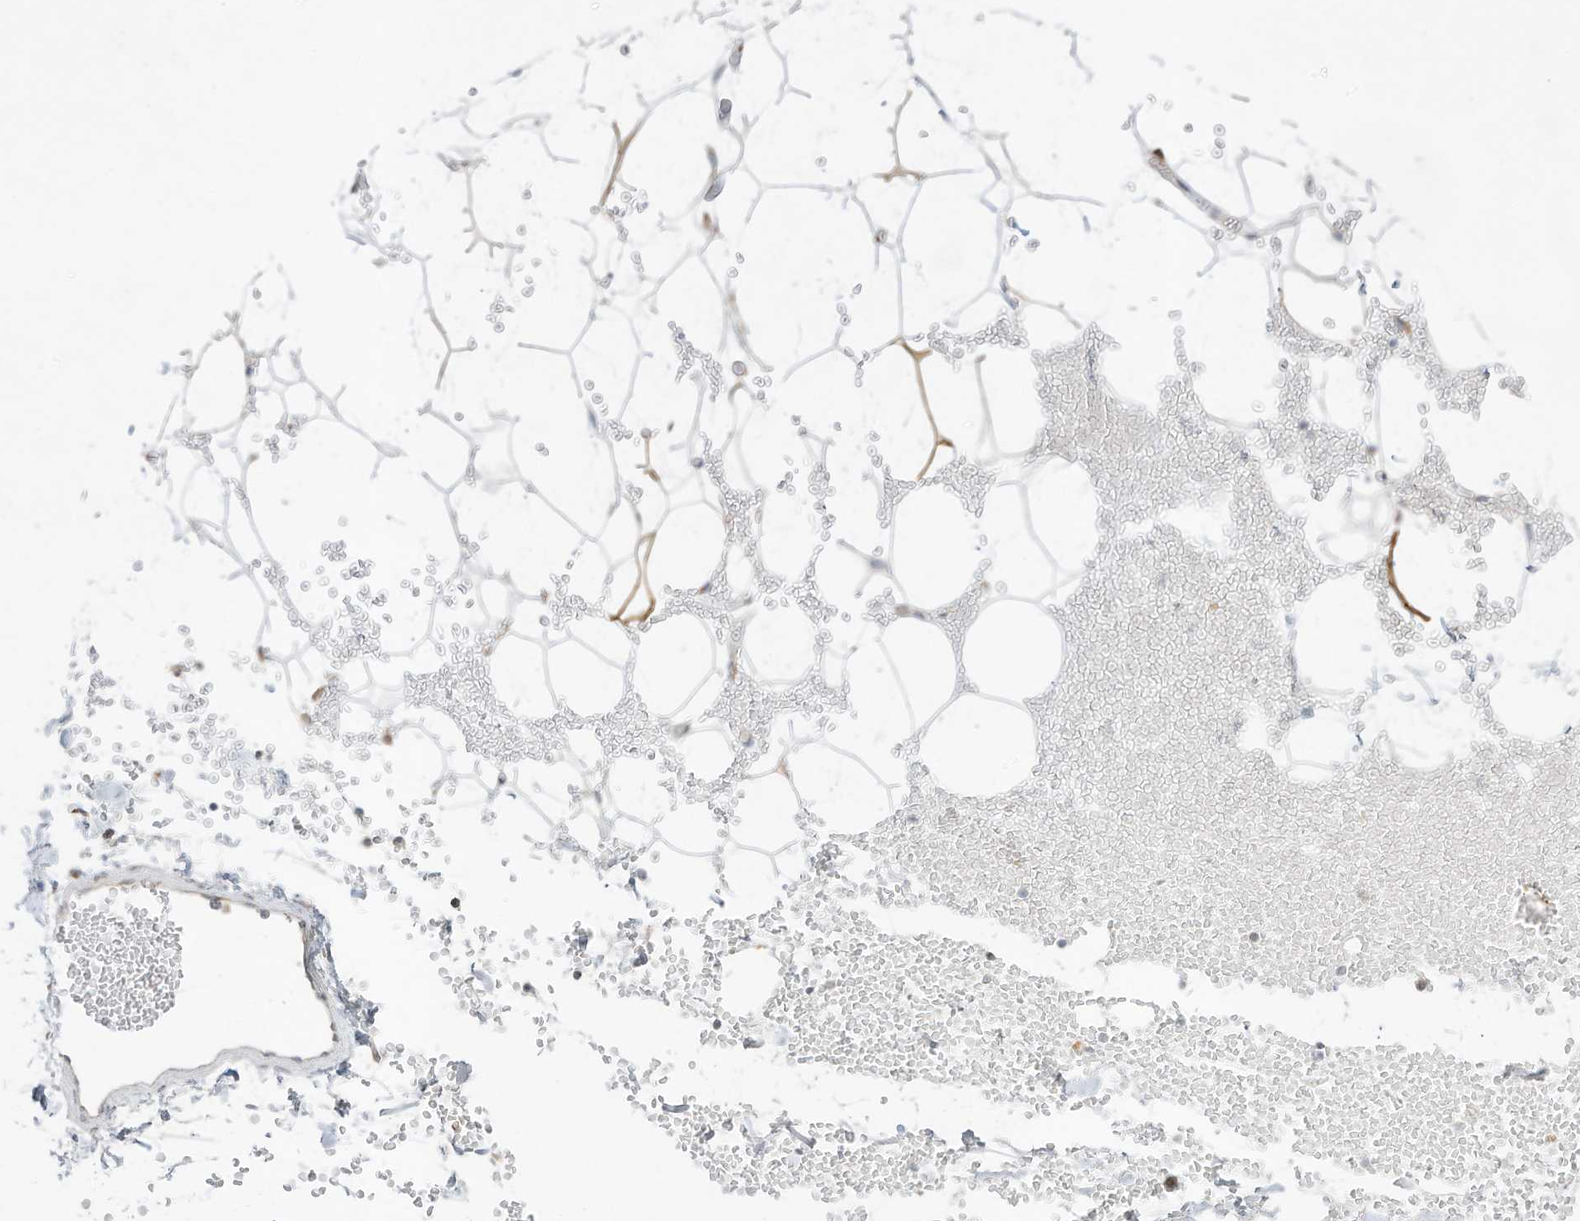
{"staining": {"intensity": "moderate", "quantity": "25%-75%", "location": "cytoplasmic/membranous"}, "tissue": "adipose tissue", "cell_type": "Adipocytes", "image_type": "normal", "snomed": [{"axis": "morphology", "description": "Normal tissue, NOS"}, {"axis": "topography", "description": "Breast"}], "caption": "DAB (3,3'-diaminobenzidine) immunohistochemical staining of benign human adipose tissue shows moderate cytoplasmic/membranous protein staining in about 25%-75% of adipocytes.", "gene": "PTK6", "patient": {"sex": "female", "age": 23}}